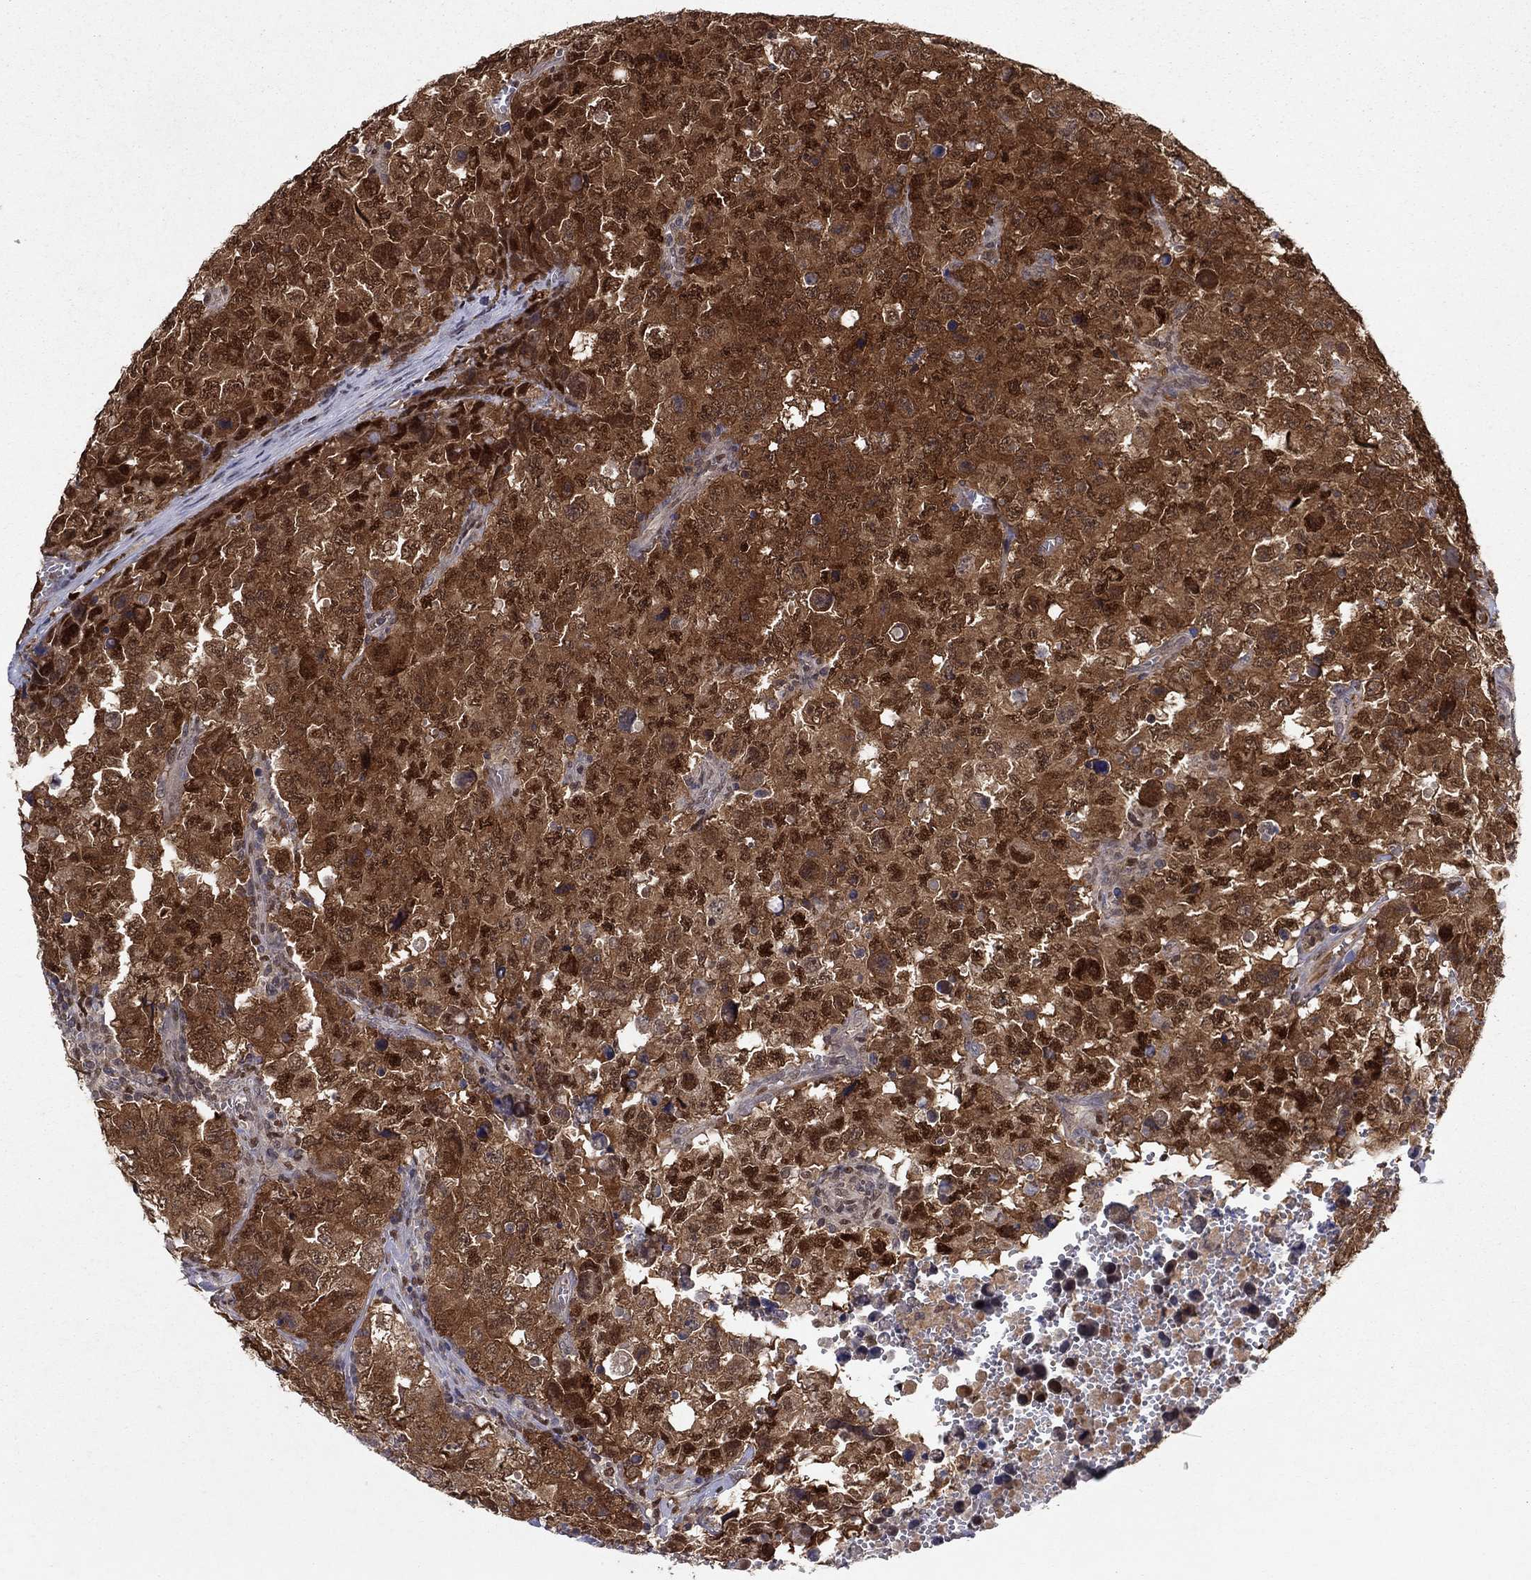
{"staining": {"intensity": "strong", "quantity": ">75%", "location": "cytoplasmic/membranous,nuclear"}, "tissue": "testis cancer", "cell_type": "Tumor cells", "image_type": "cancer", "snomed": [{"axis": "morphology", "description": "Carcinoma, Embryonal, NOS"}, {"axis": "topography", "description": "Testis"}], "caption": "Immunohistochemical staining of human testis cancer (embryonal carcinoma) exhibits high levels of strong cytoplasmic/membranous and nuclear protein positivity in about >75% of tumor cells.", "gene": "CRTC1", "patient": {"sex": "male", "age": 23}}